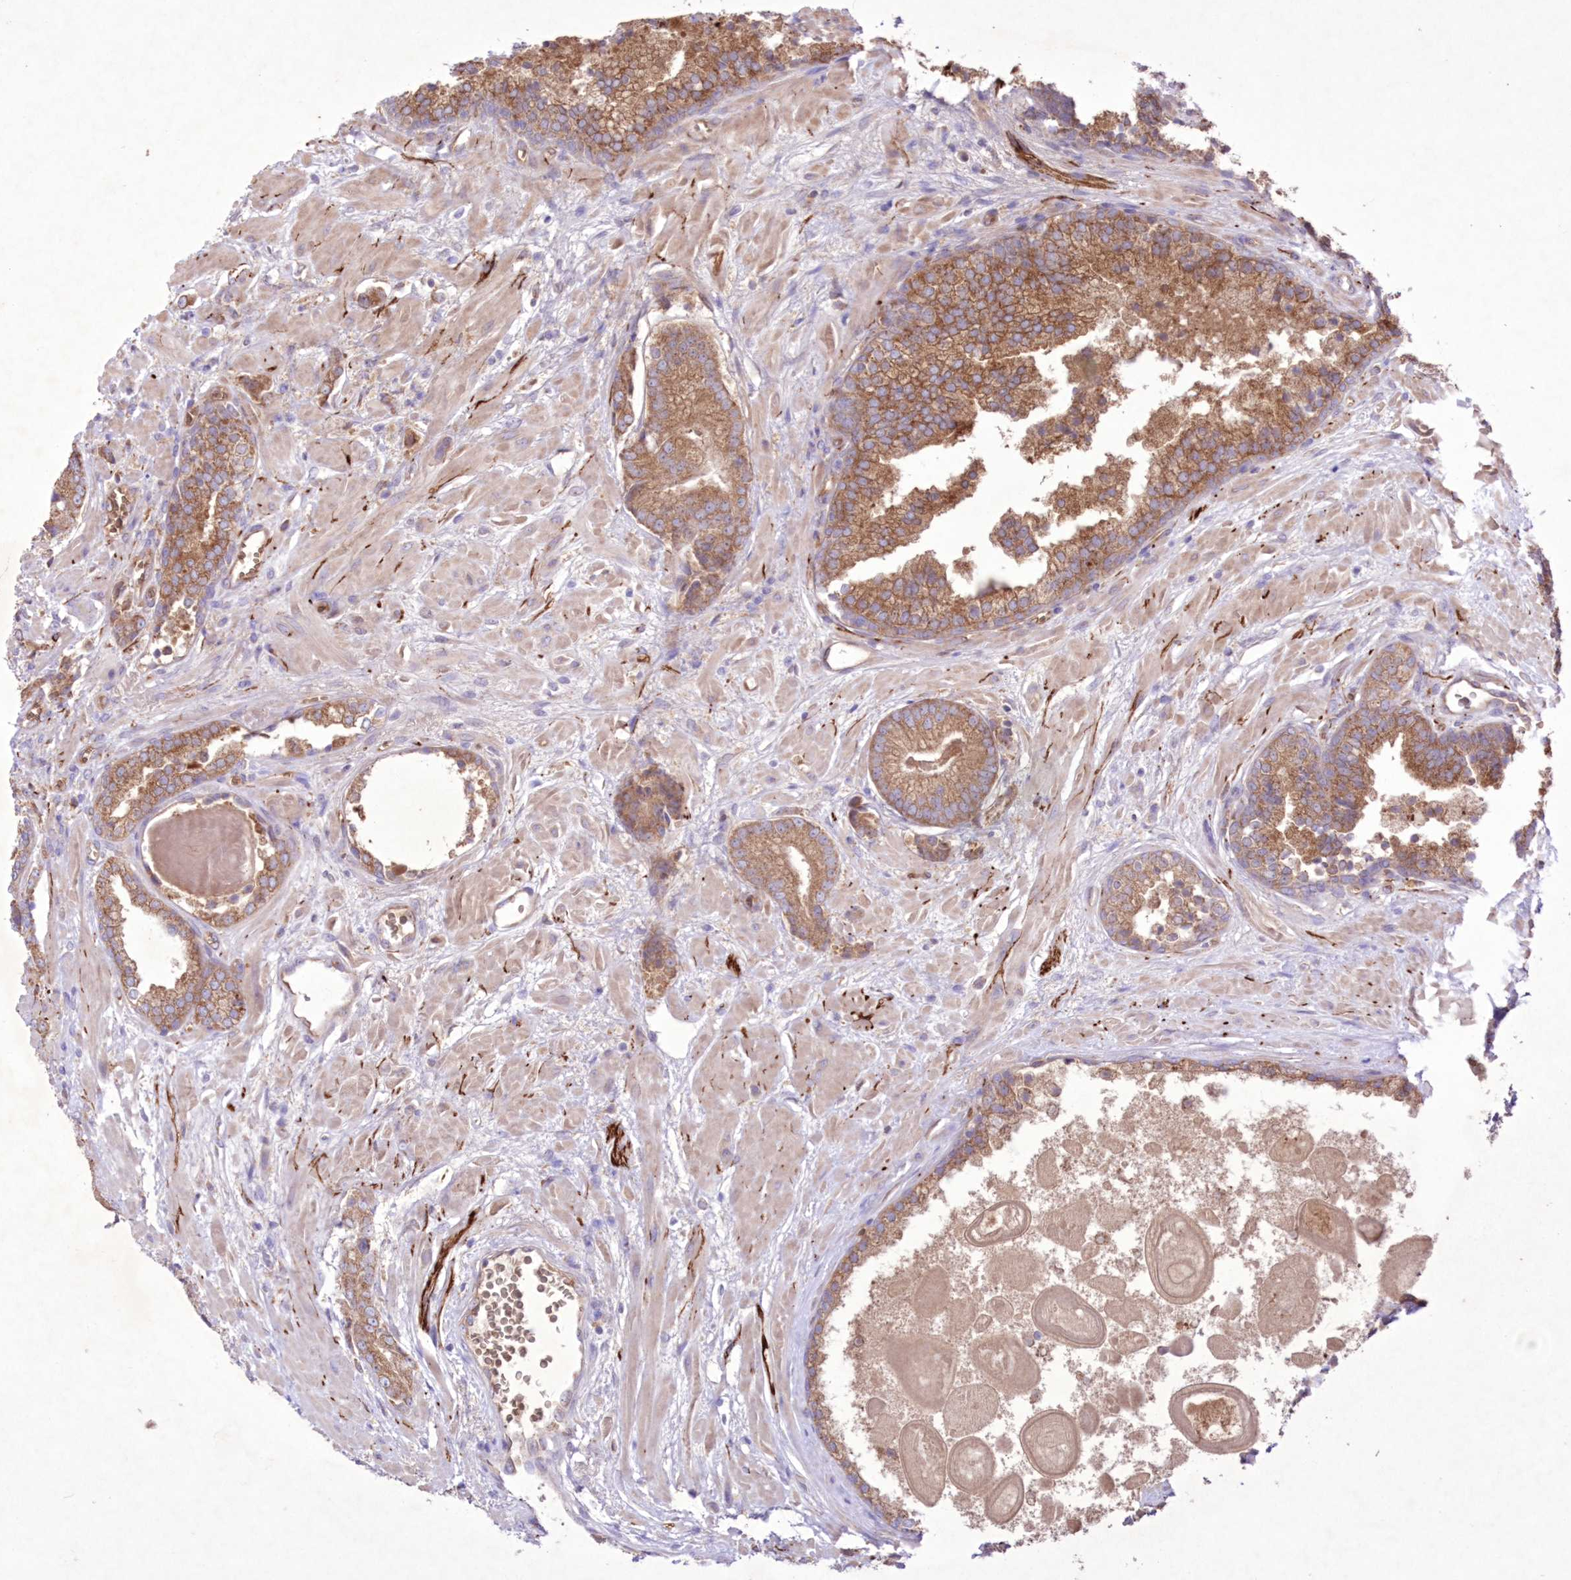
{"staining": {"intensity": "moderate", "quantity": ">75%", "location": "cytoplasmic/membranous"}, "tissue": "prostate cancer", "cell_type": "Tumor cells", "image_type": "cancer", "snomed": [{"axis": "morphology", "description": "Adenocarcinoma, High grade"}, {"axis": "topography", "description": "Prostate"}], "caption": "The micrograph demonstrates staining of prostate cancer (adenocarcinoma (high-grade)), revealing moderate cytoplasmic/membranous protein positivity (brown color) within tumor cells.", "gene": "FCHO2", "patient": {"sex": "male", "age": 57}}